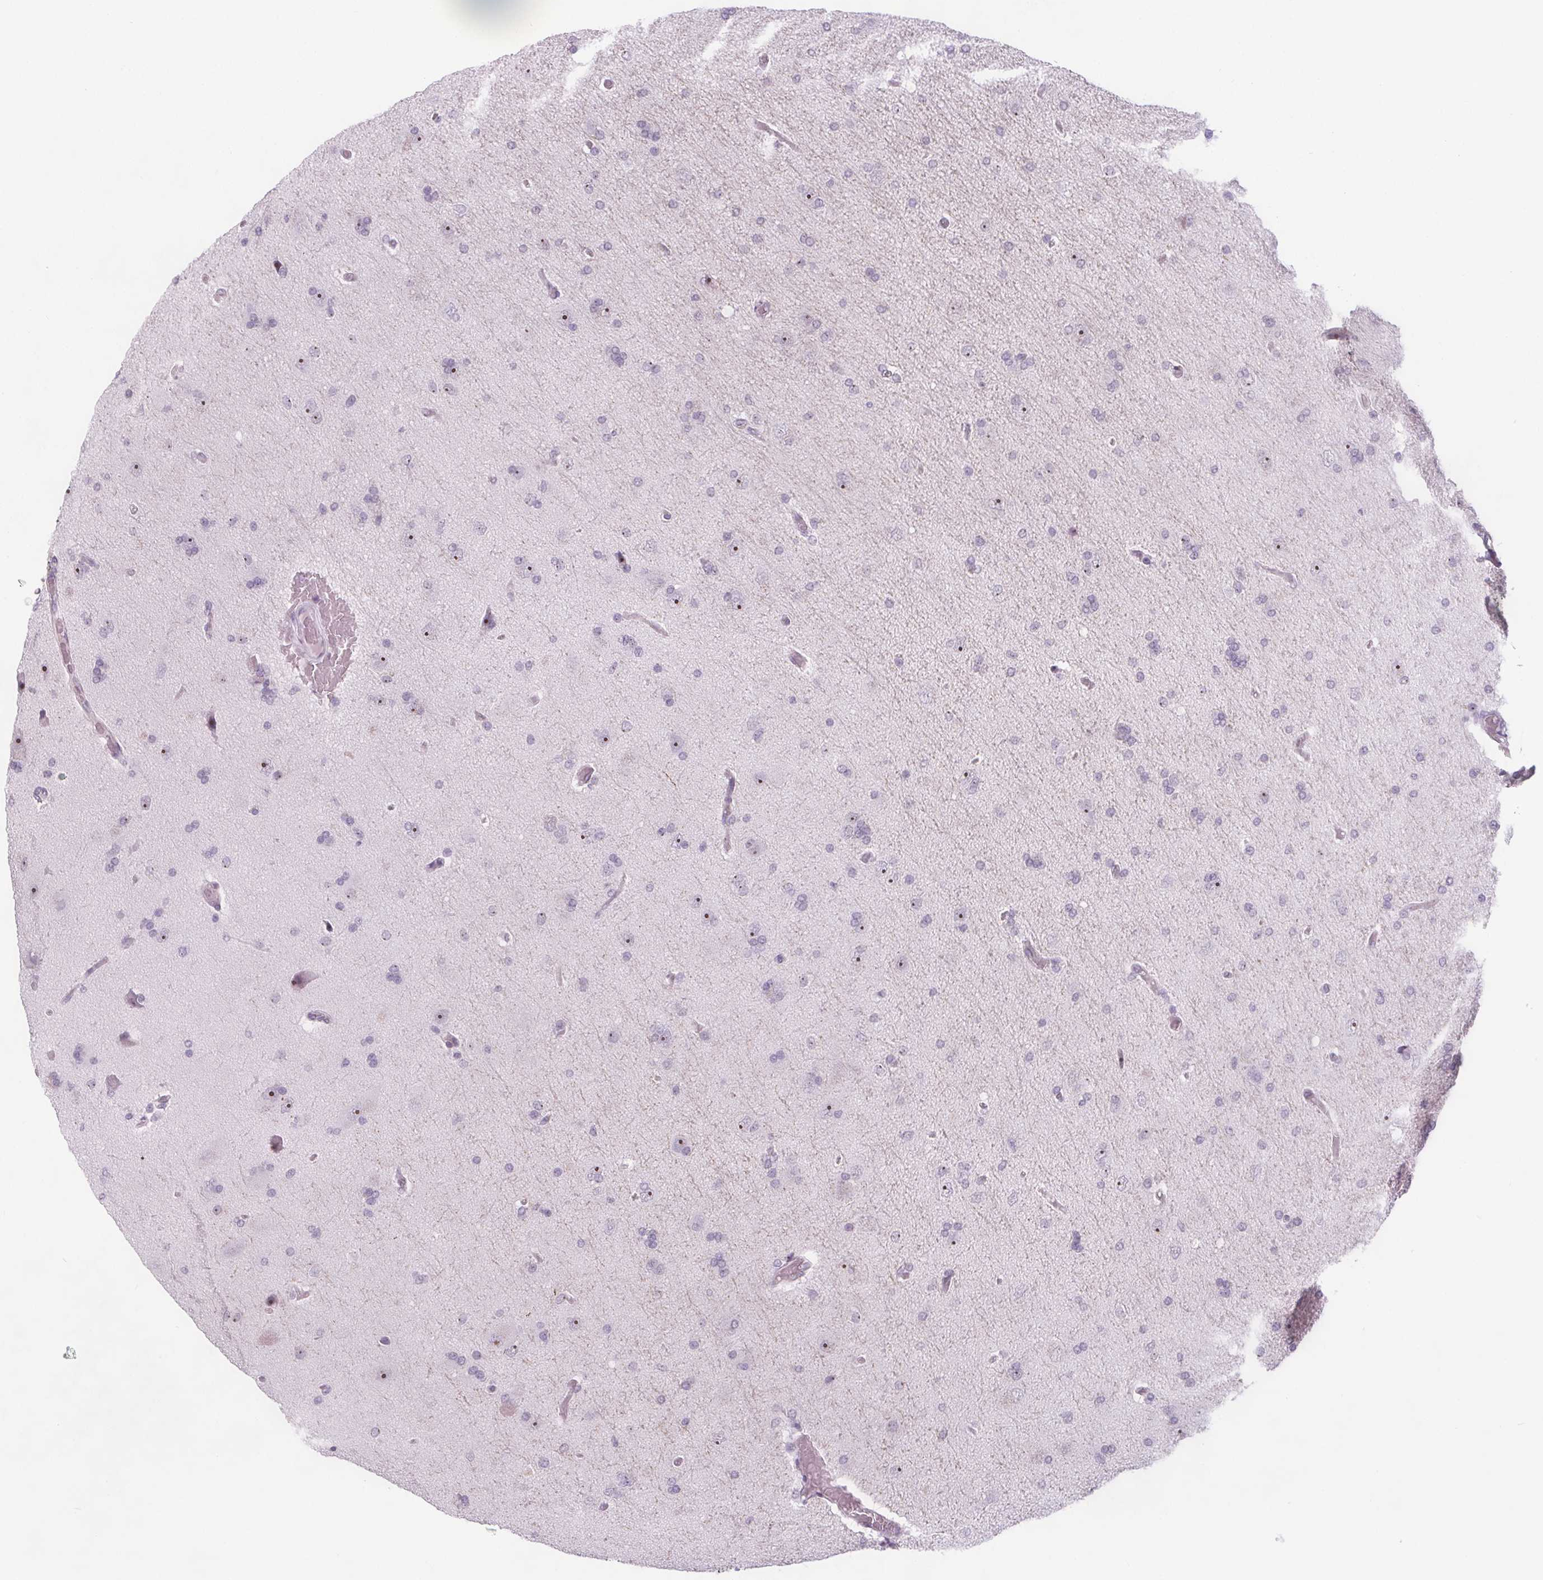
{"staining": {"intensity": "moderate", "quantity": "<25%", "location": "nuclear"}, "tissue": "glioma", "cell_type": "Tumor cells", "image_type": "cancer", "snomed": [{"axis": "morphology", "description": "Glioma, malignant, High grade"}, {"axis": "topography", "description": "Cerebral cortex"}], "caption": "An IHC photomicrograph of neoplastic tissue is shown. Protein staining in brown highlights moderate nuclear positivity in glioma within tumor cells.", "gene": "NOLC1", "patient": {"sex": "male", "age": 70}}